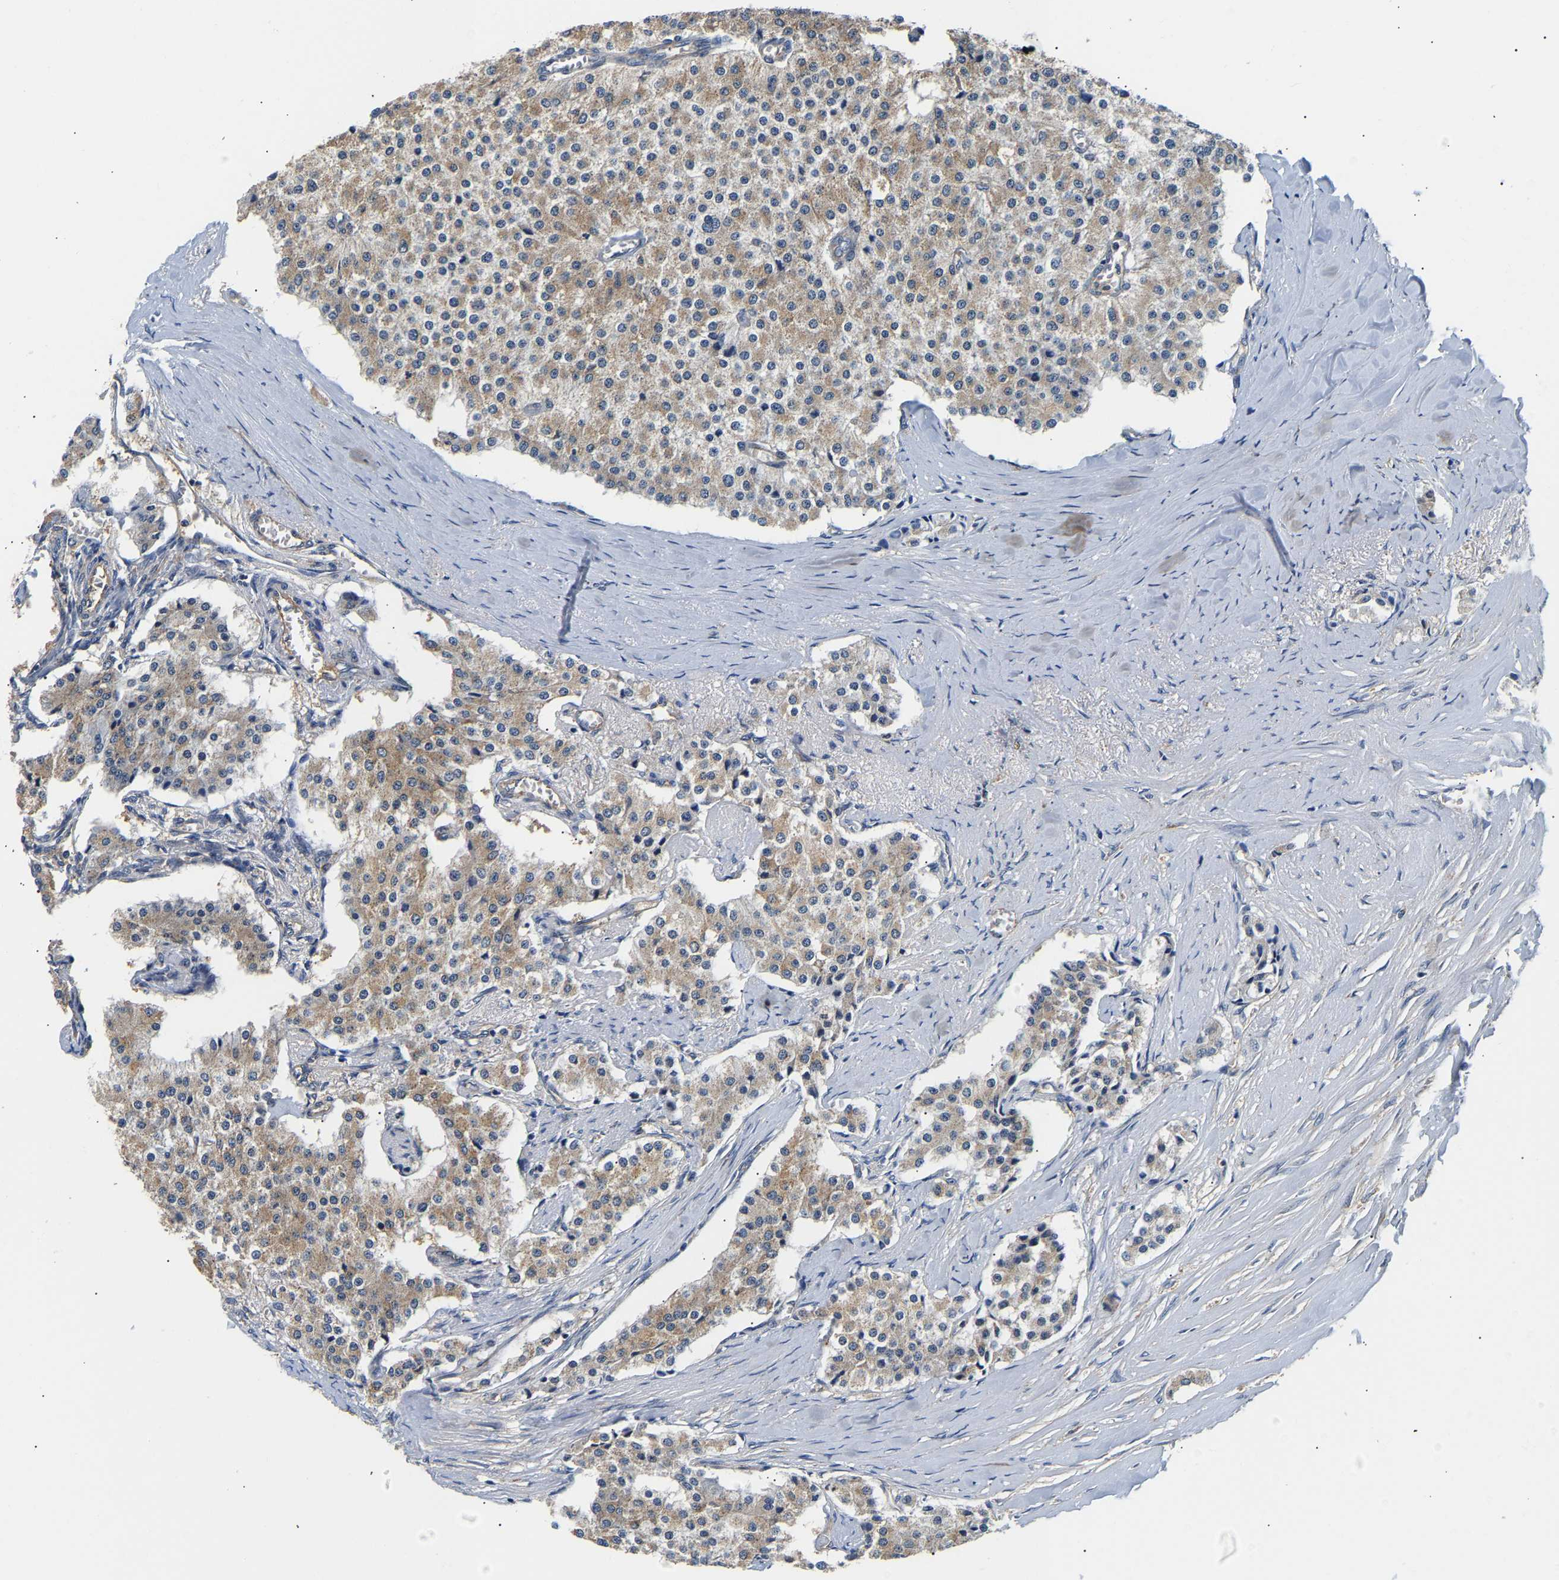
{"staining": {"intensity": "weak", "quantity": ">75%", "location": "cytoplasmic/membranous"}, "tissue": "carcinoid", "cell_type": "Tumor cells", "image_type": "cancer", "snomed": [{"axis": "morphology", "description": "Carcinoid, malignant, NOS"}, {"axis": "topography", "description": "Colon"}], "caption": "Carcinoid tissue exhibits weak cytoplasmic/membranous staining in approximately >75% of tumor cells", "gene": "PPID", "patient": {"sex": "female", "age": 52}}